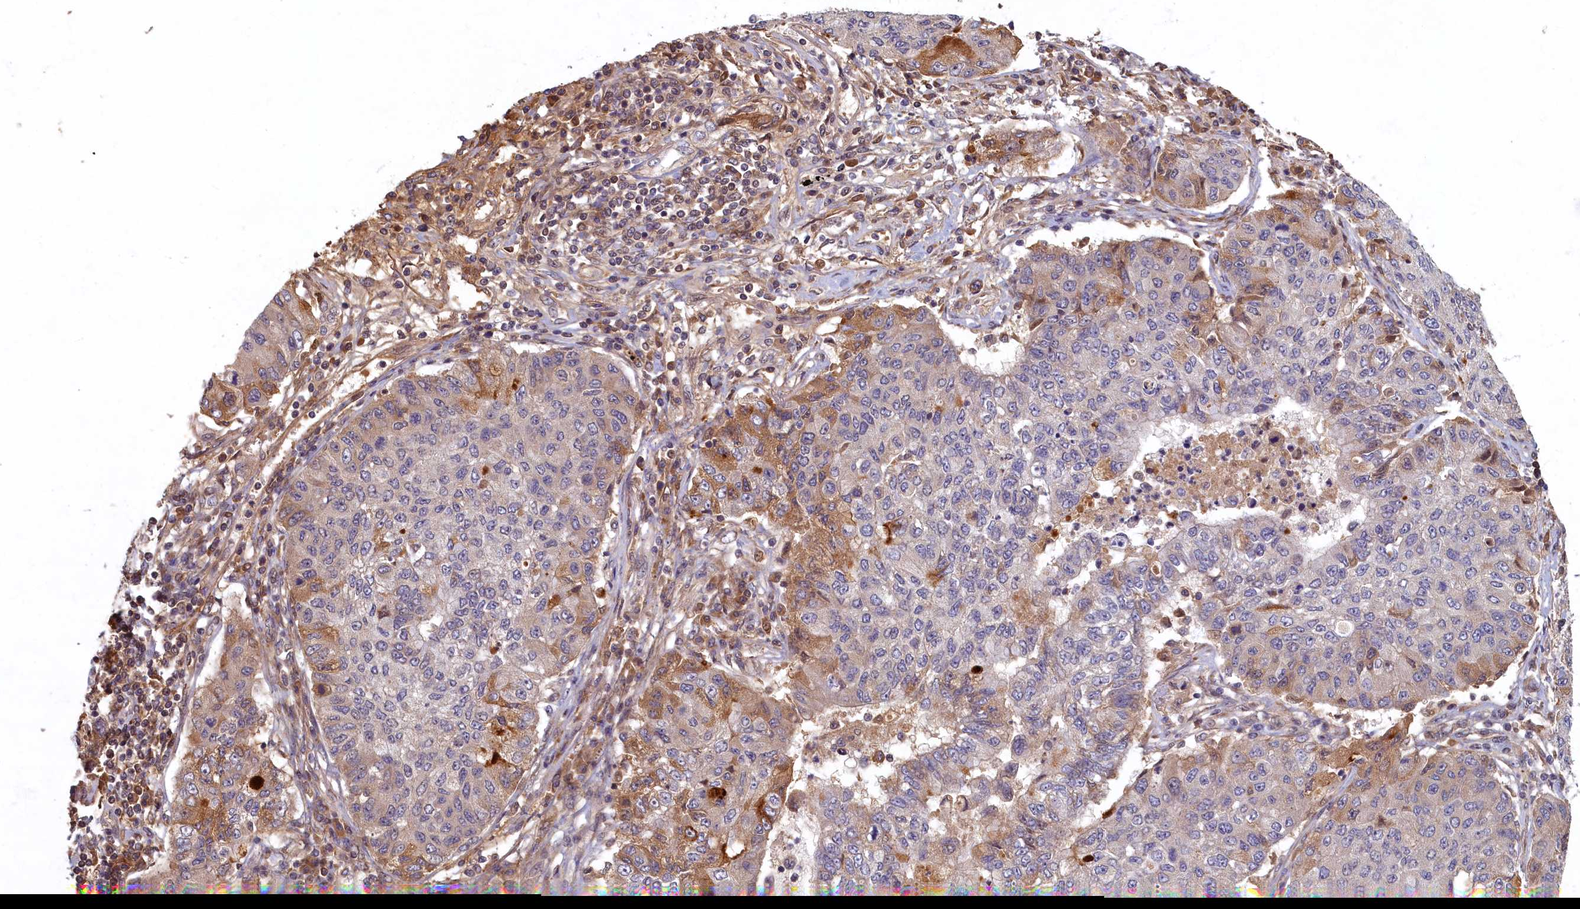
{"staining": {"intensity": "moderate", "quantity": "<25%", "location": "cytoplasmic/membranous"}, "tissue": "lung cancer", "cell_type": "Tumor cells", "image_type": "cancer", "snomed": [{"axis": "morphology", "description": "Squamous cell carcinoma, NOS"}, {"axis": "topography", "description": "Lung"}], "caption": "Brown immunohistochemical staining in human squamous cell carcinoma (lung) shows moderate cytoplasmic/membranous positivity in about <25% of tumor cells.", "gene": "LCMT2", "patient": {"sex": "male", "age": 74}}